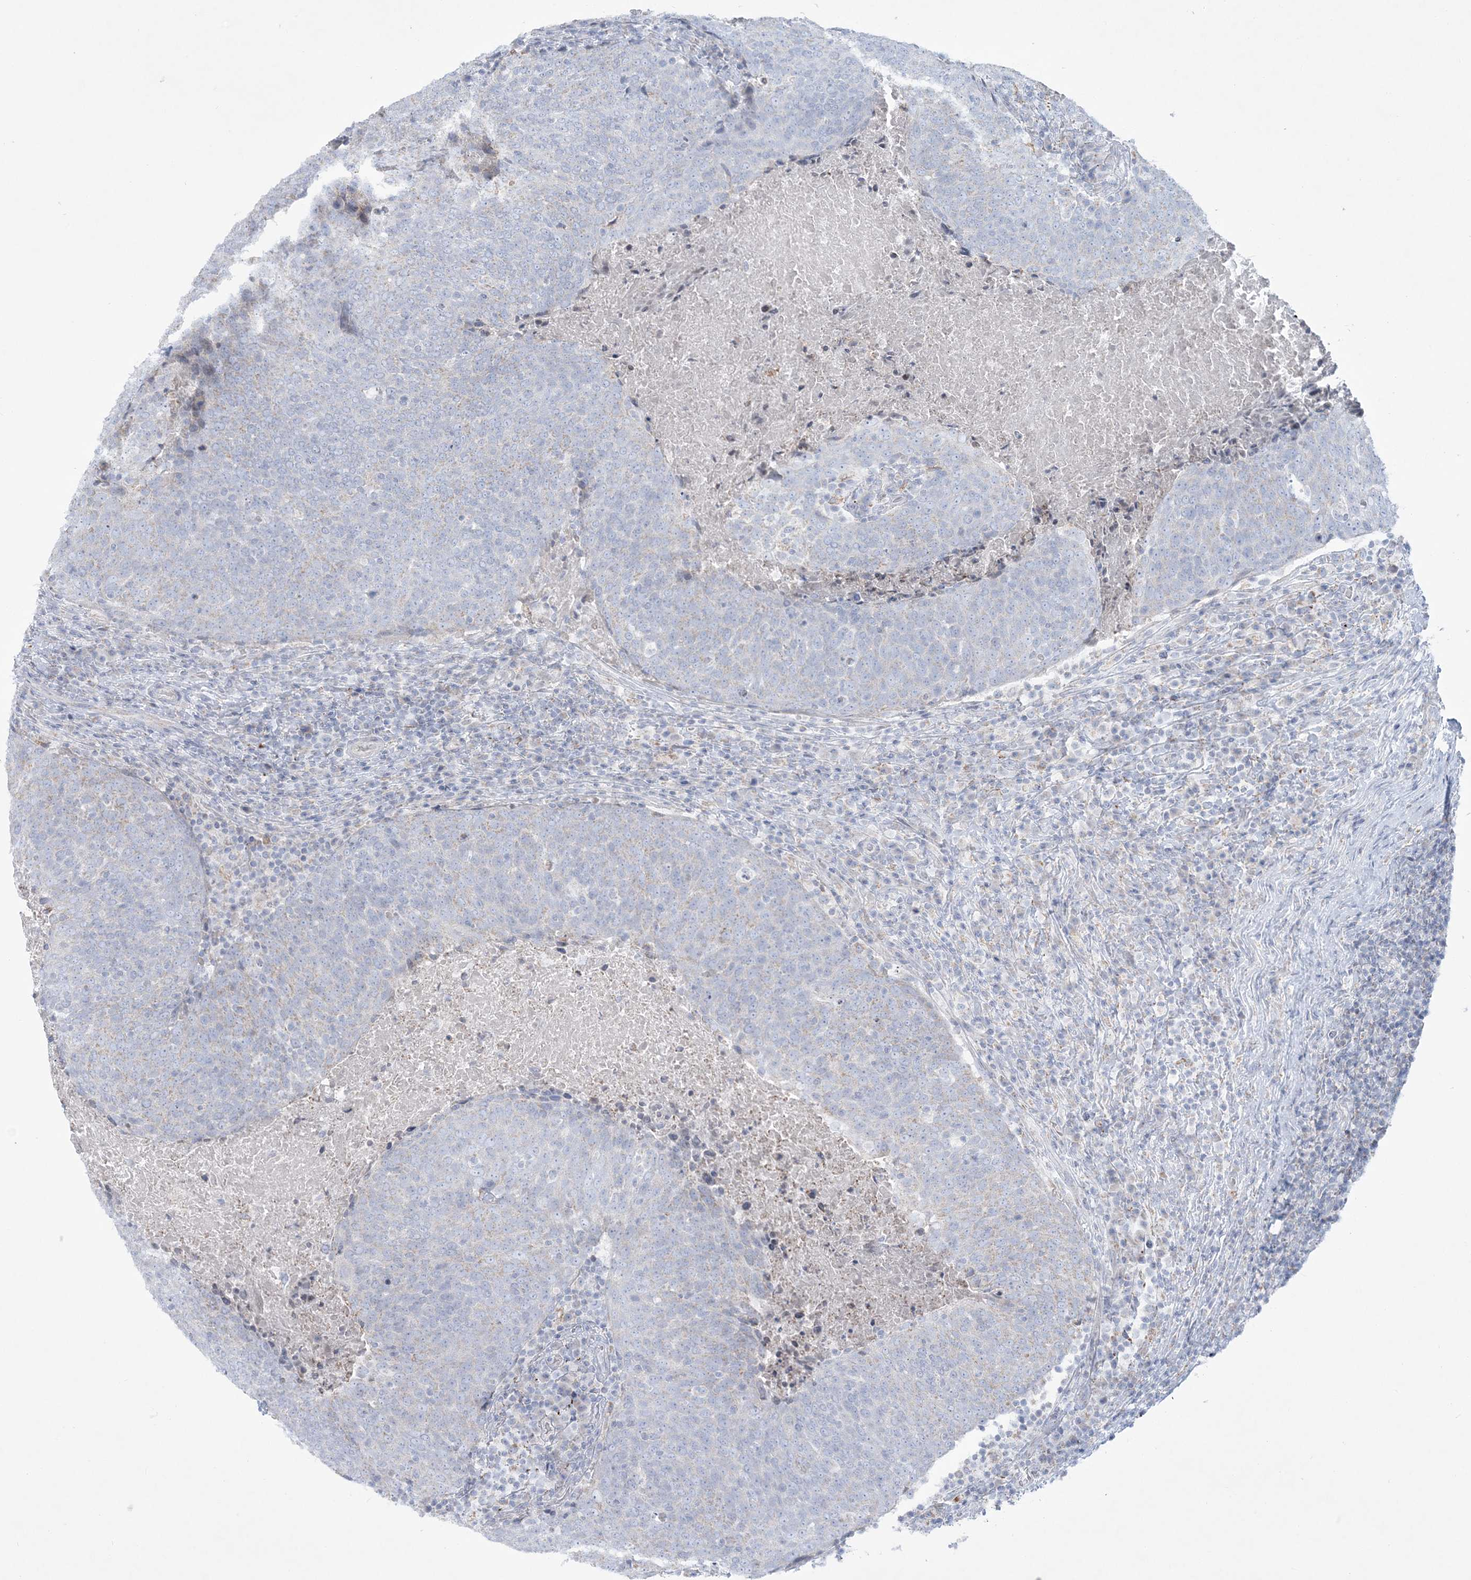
{"staining": {"intensity": "negative", "quantity": "none", "location": "none"}, "tissue": "head and neck cancer", "cell_type": "Tumor cells", "image_type": "cancer", "snomed": [{"axis": "morphology", "description": "Squamous cell carcinoma, NOS"}, {"axis": "morphology", "description": "Squamous cell carcinoma, metastatic, NOS"}, {"axis": "topography", "description": "Lymph node"}, {"axis": "topography", "description": "Head-Neck"}], "caption": "Tumor cells are negative for protein expression in human squamous cell carcinoma (head and neck). (Immunohistochemistry (ihc), brightfield microscopy, high magnification).", "gene": "TBC1D7", "patient": {"sex": "male", "age": 62}}